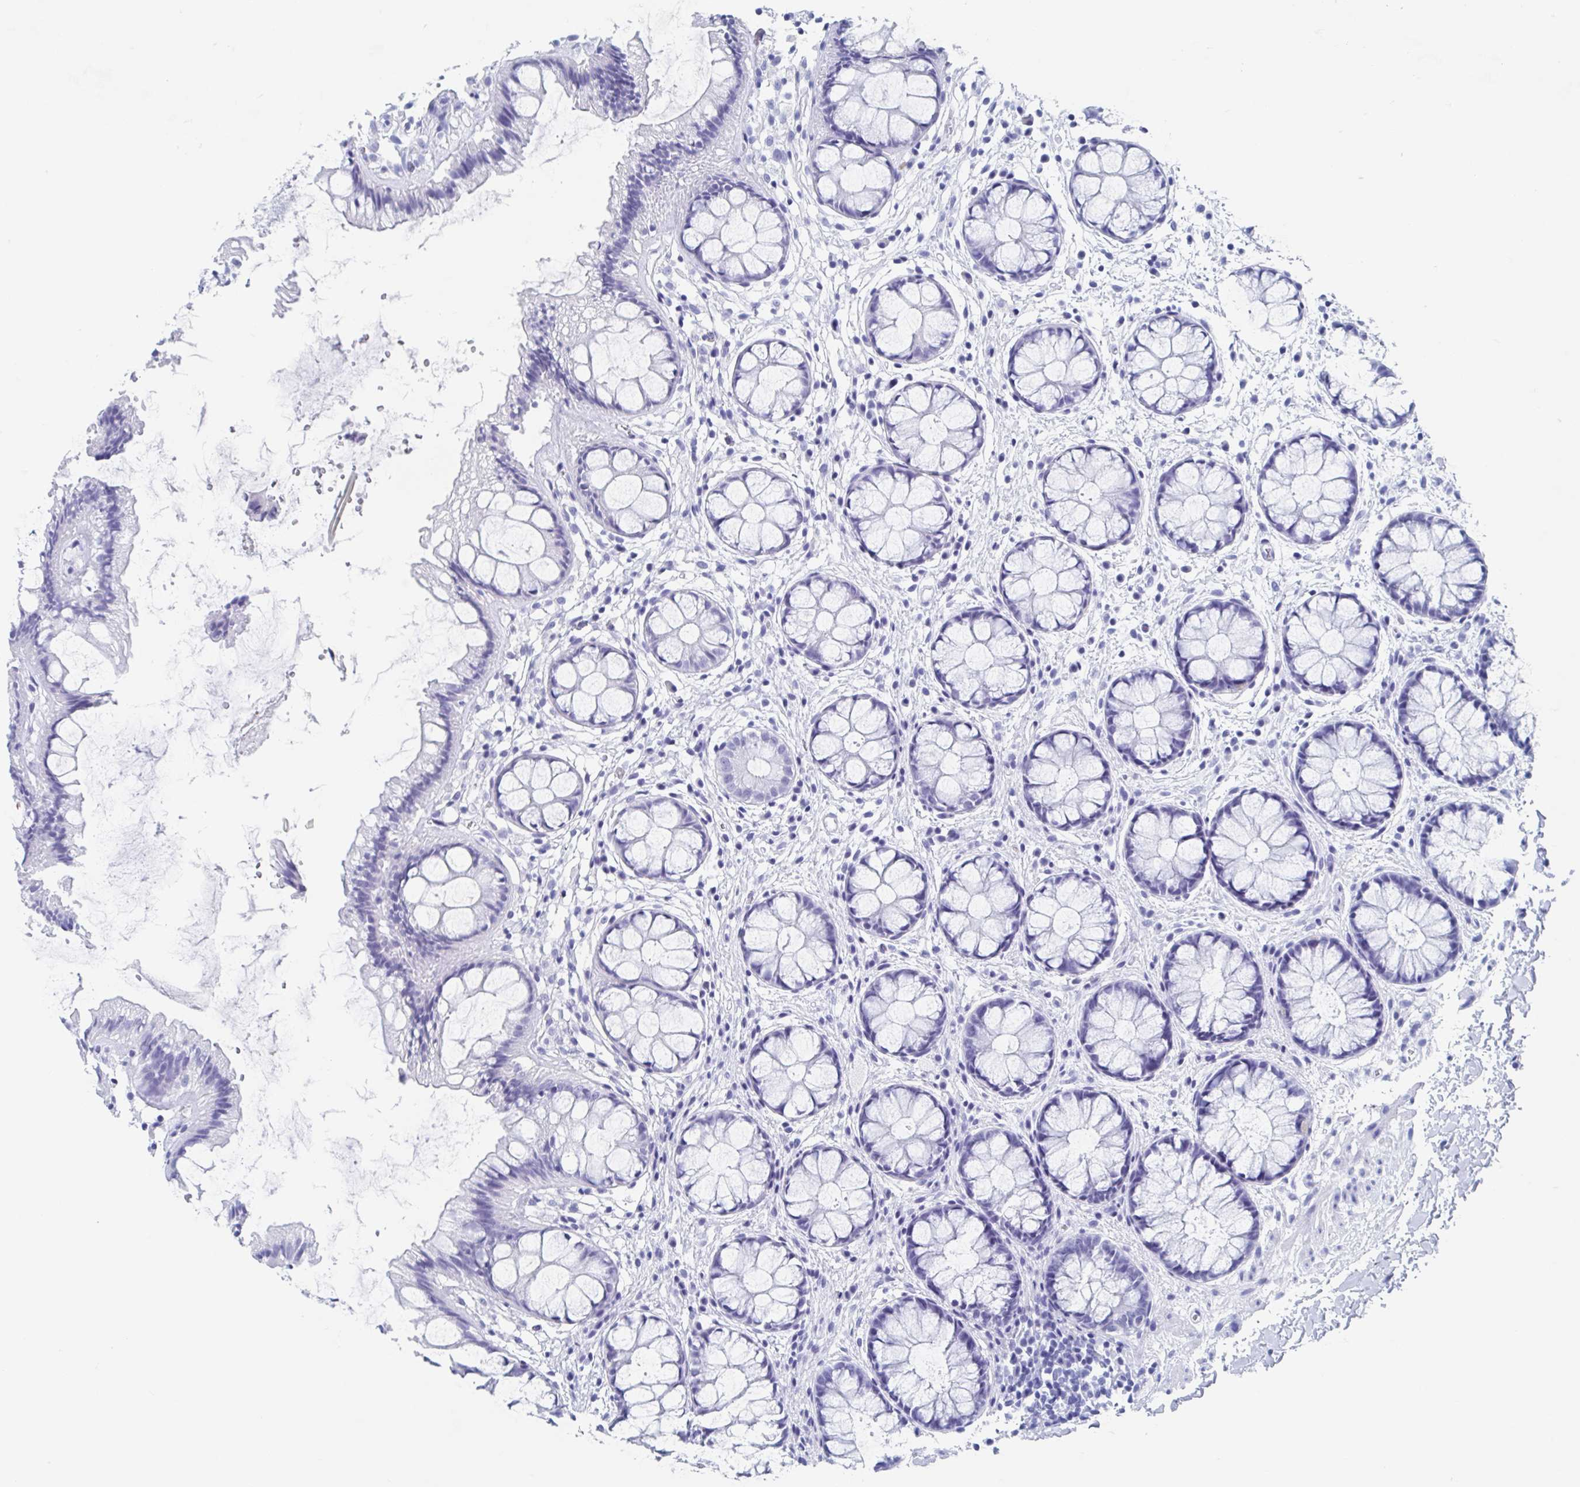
{"staining": {"intensity": "negative", "quantity": "none", "location": "none"}, "tissue": "rectum", "cell_type": "Glandular cells", "image_type": "normal", "snomed": [{"axis": "morphology", "description": "Normal tissue, NOS"}, {"axis": "topography", "description": "Rectum"}], "caption": "A photomicrograph of human rectum is negative for staining in glandular cells. (DAB immunohistochemistry visualized using brightfield microscopy, high magnification).", "gene": "HDGFL1", "patient": {"sex": "female", "age": 62}}